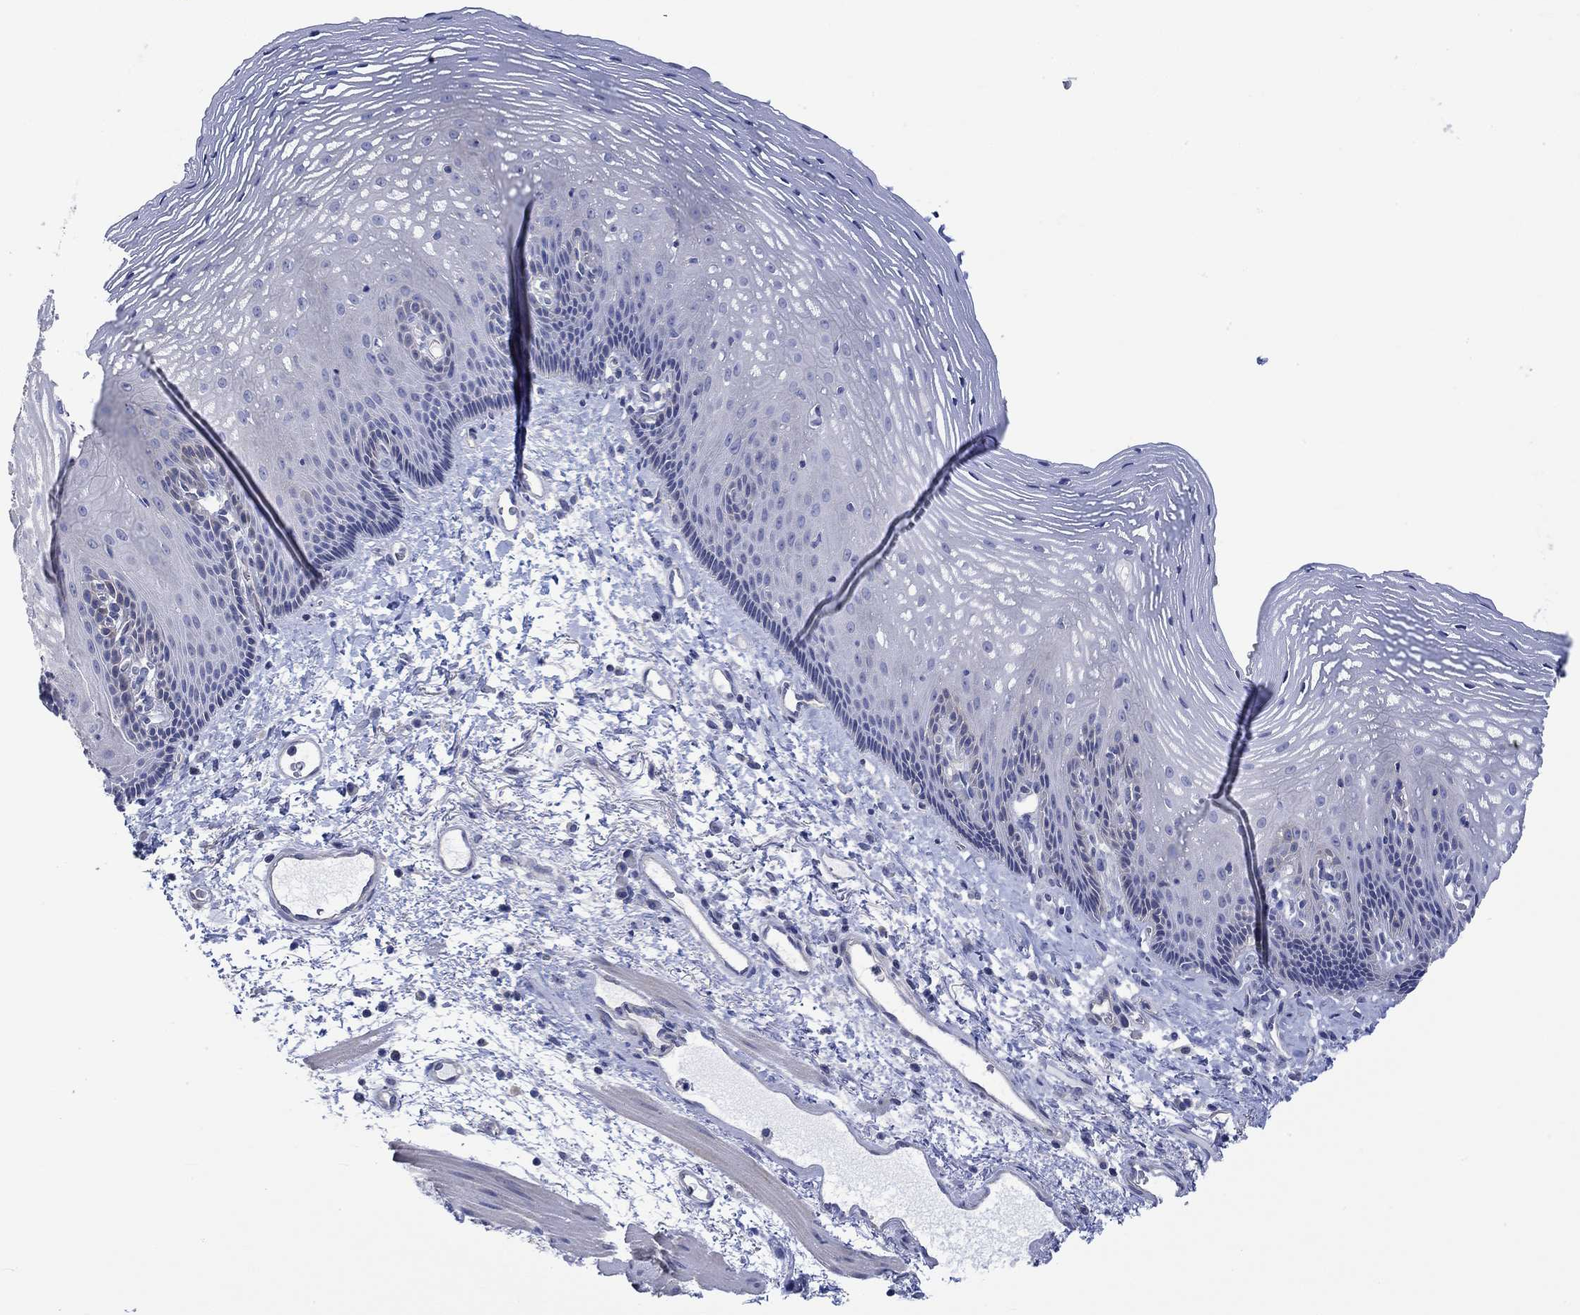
{"staining": {"intensity": "weak", "quantity": "<25%", "location": "cytoplasmic/membranous"}, "tissue": "esophagus", "cell_type": "Squamous epithelial cells", "image_type": "normal", "snomed": [{"axis": "morphology", "description": "Normal tissue, NOS"}, {"axis": "topography", "description": "Esophagus"}], "caption": "Esophagus stained for a protein using immunohistochemistry demonstrates no positivity squamous epithelial cells.", "gene": "AGRP", "patient": {"sex": "male", "age": 76}}